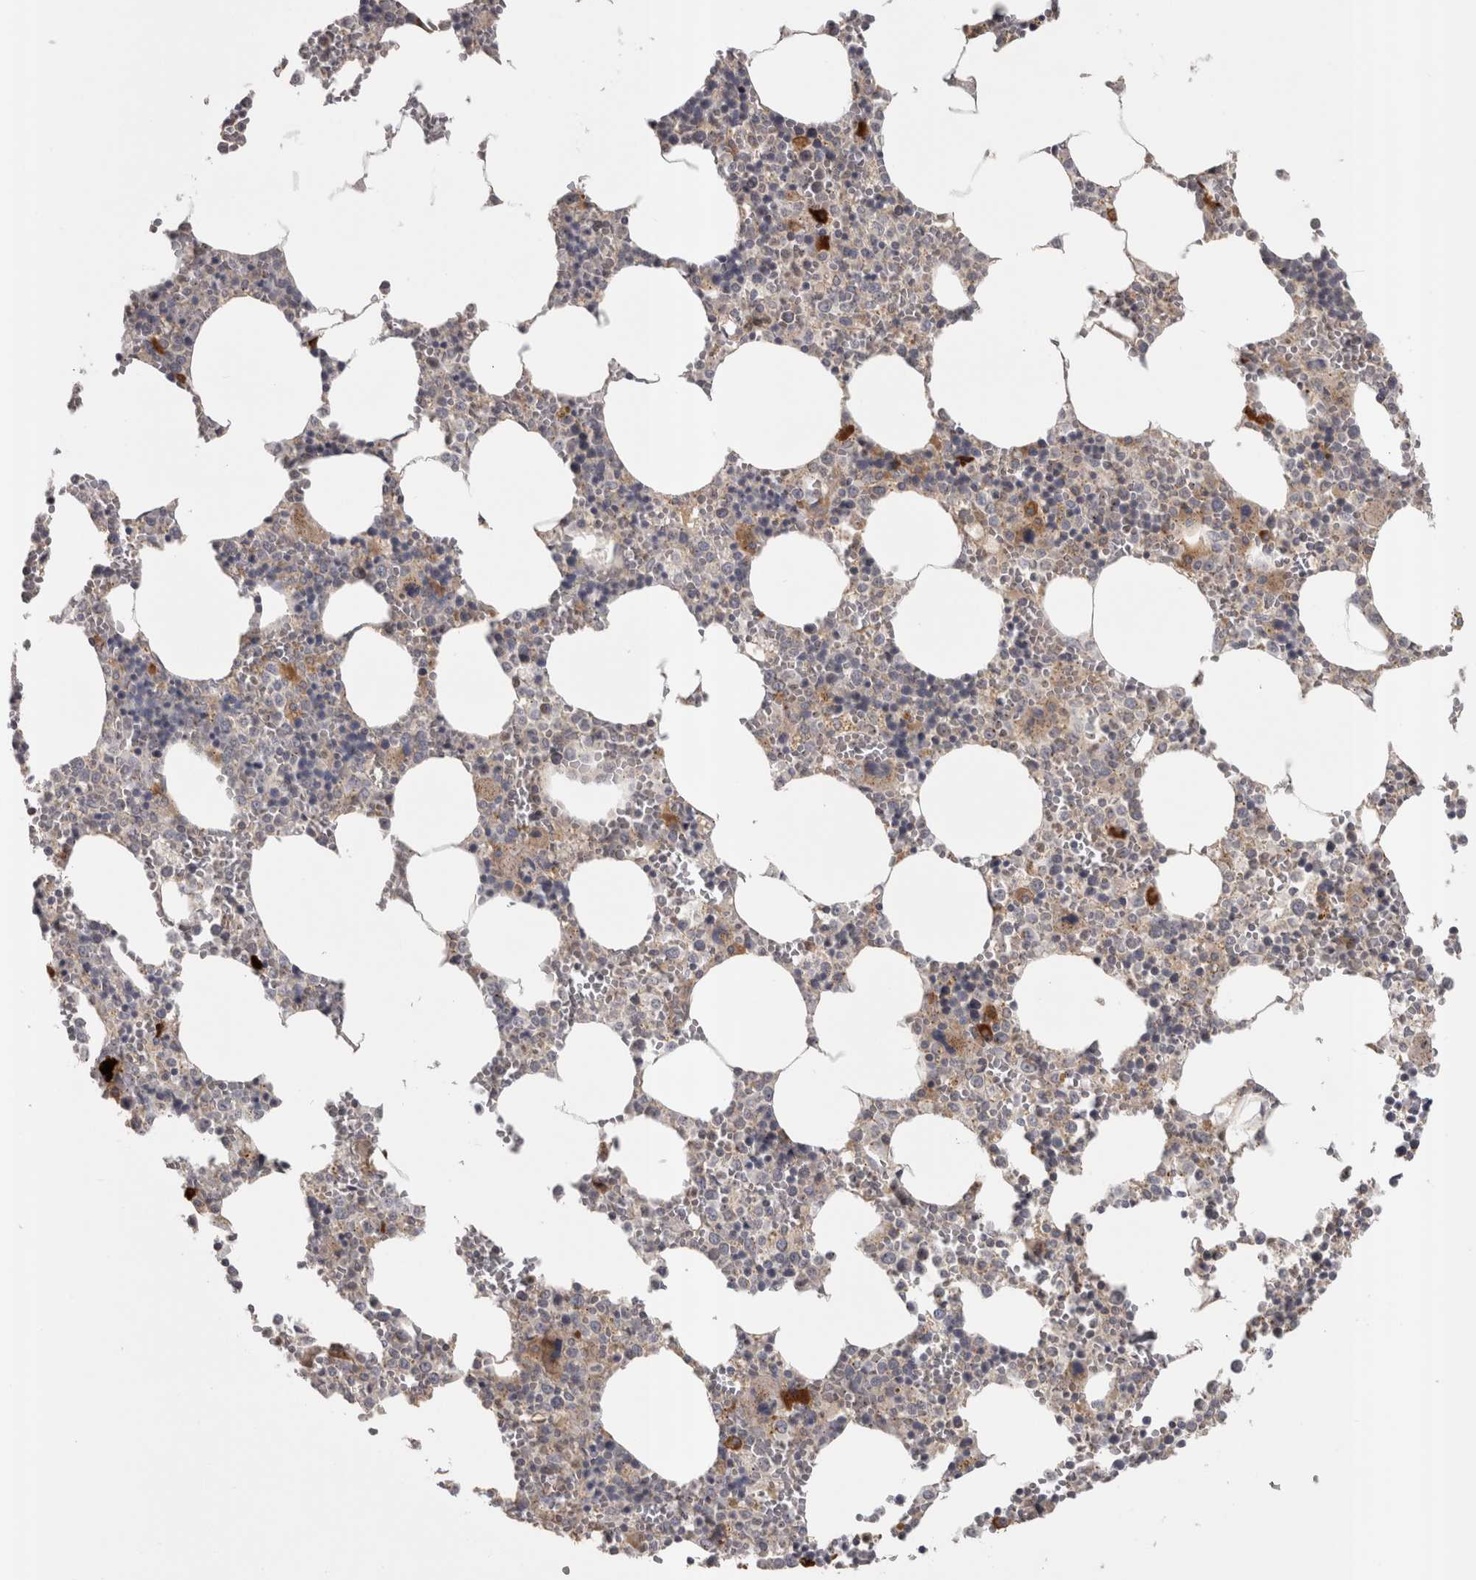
{"staining": {"intensity": "moderate", "quantity": "<25%", "location": "cytoplasmic/membranous"}, "tissue": "bone marrow", "cell_type": "Hematopoietic cells", "image_type": "normal", "snomed": [{"axis": "morphology", "description": "Normal tissue, NOS"}, {"axis": "topography", "description": "Bone marrow"}], "caption": "This image shows immunohistochemistry staining of unremarkable bone marrow, with low moderate cytoplasmic/membranous positivity in about <25% of hematopoietic cells.", "gene": "SLCO5A1", "patient": {"sex": "male", "age": 70}}